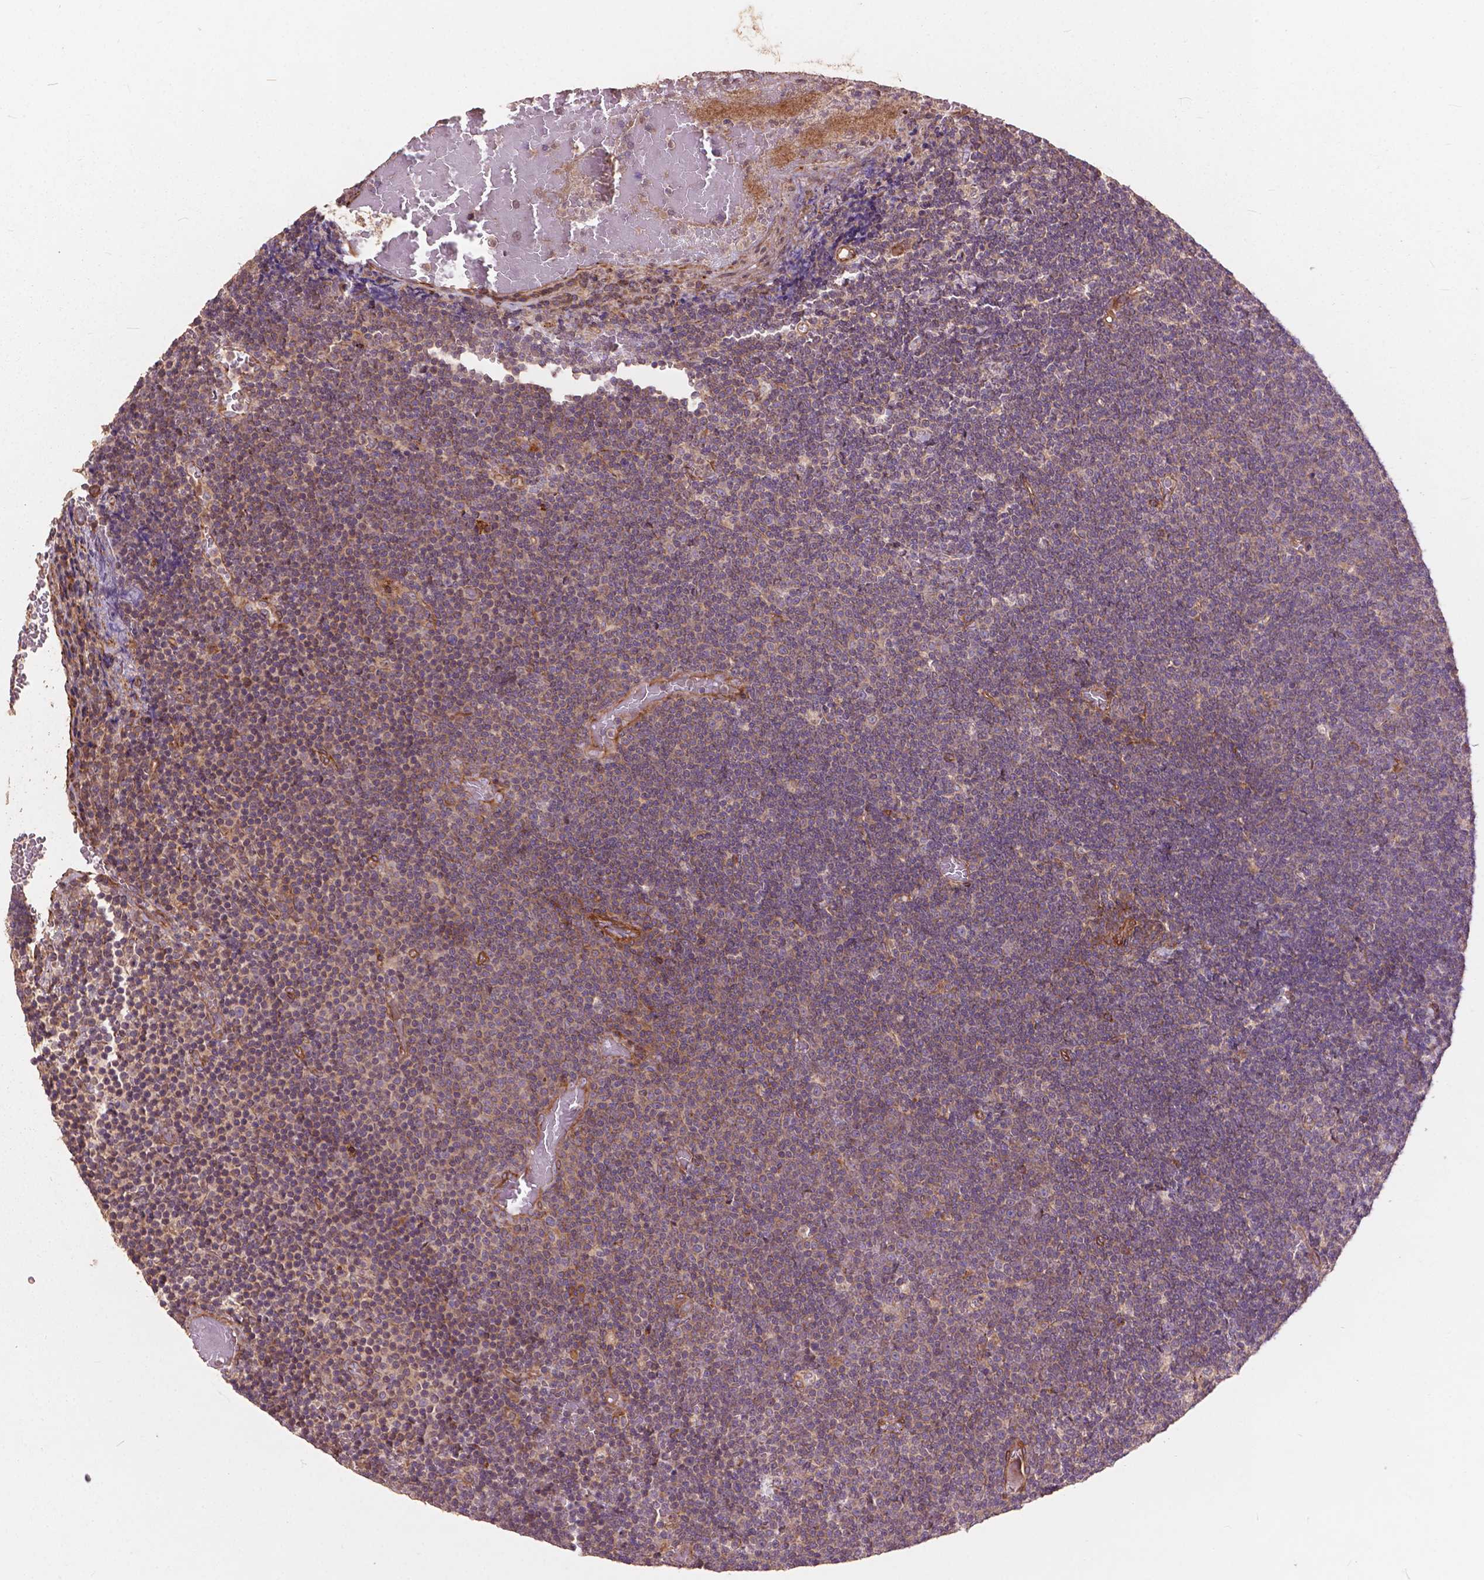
{"staining": {"intensity": "weak", "quantity": ">75%", "location": "cytoplasmic/membranous"}, "tissue": "lymphoma", "cell_type": "Tumor cells", "image_type": "cancer", "snomed": [{"axis": "morphology", "description": "Malignant lymphoma, non-Hodgkin's type, Low grade"}, {"axis": "topography", "description": "Brain"}], "caption": "Immunohistochemical staining of lymphoma reveals low levels of weak cytoplasmic/membranous expression in about >75% of tumor cells.", "gene": "FNIP1", "patient": {"sex": "female", "age": 66}}